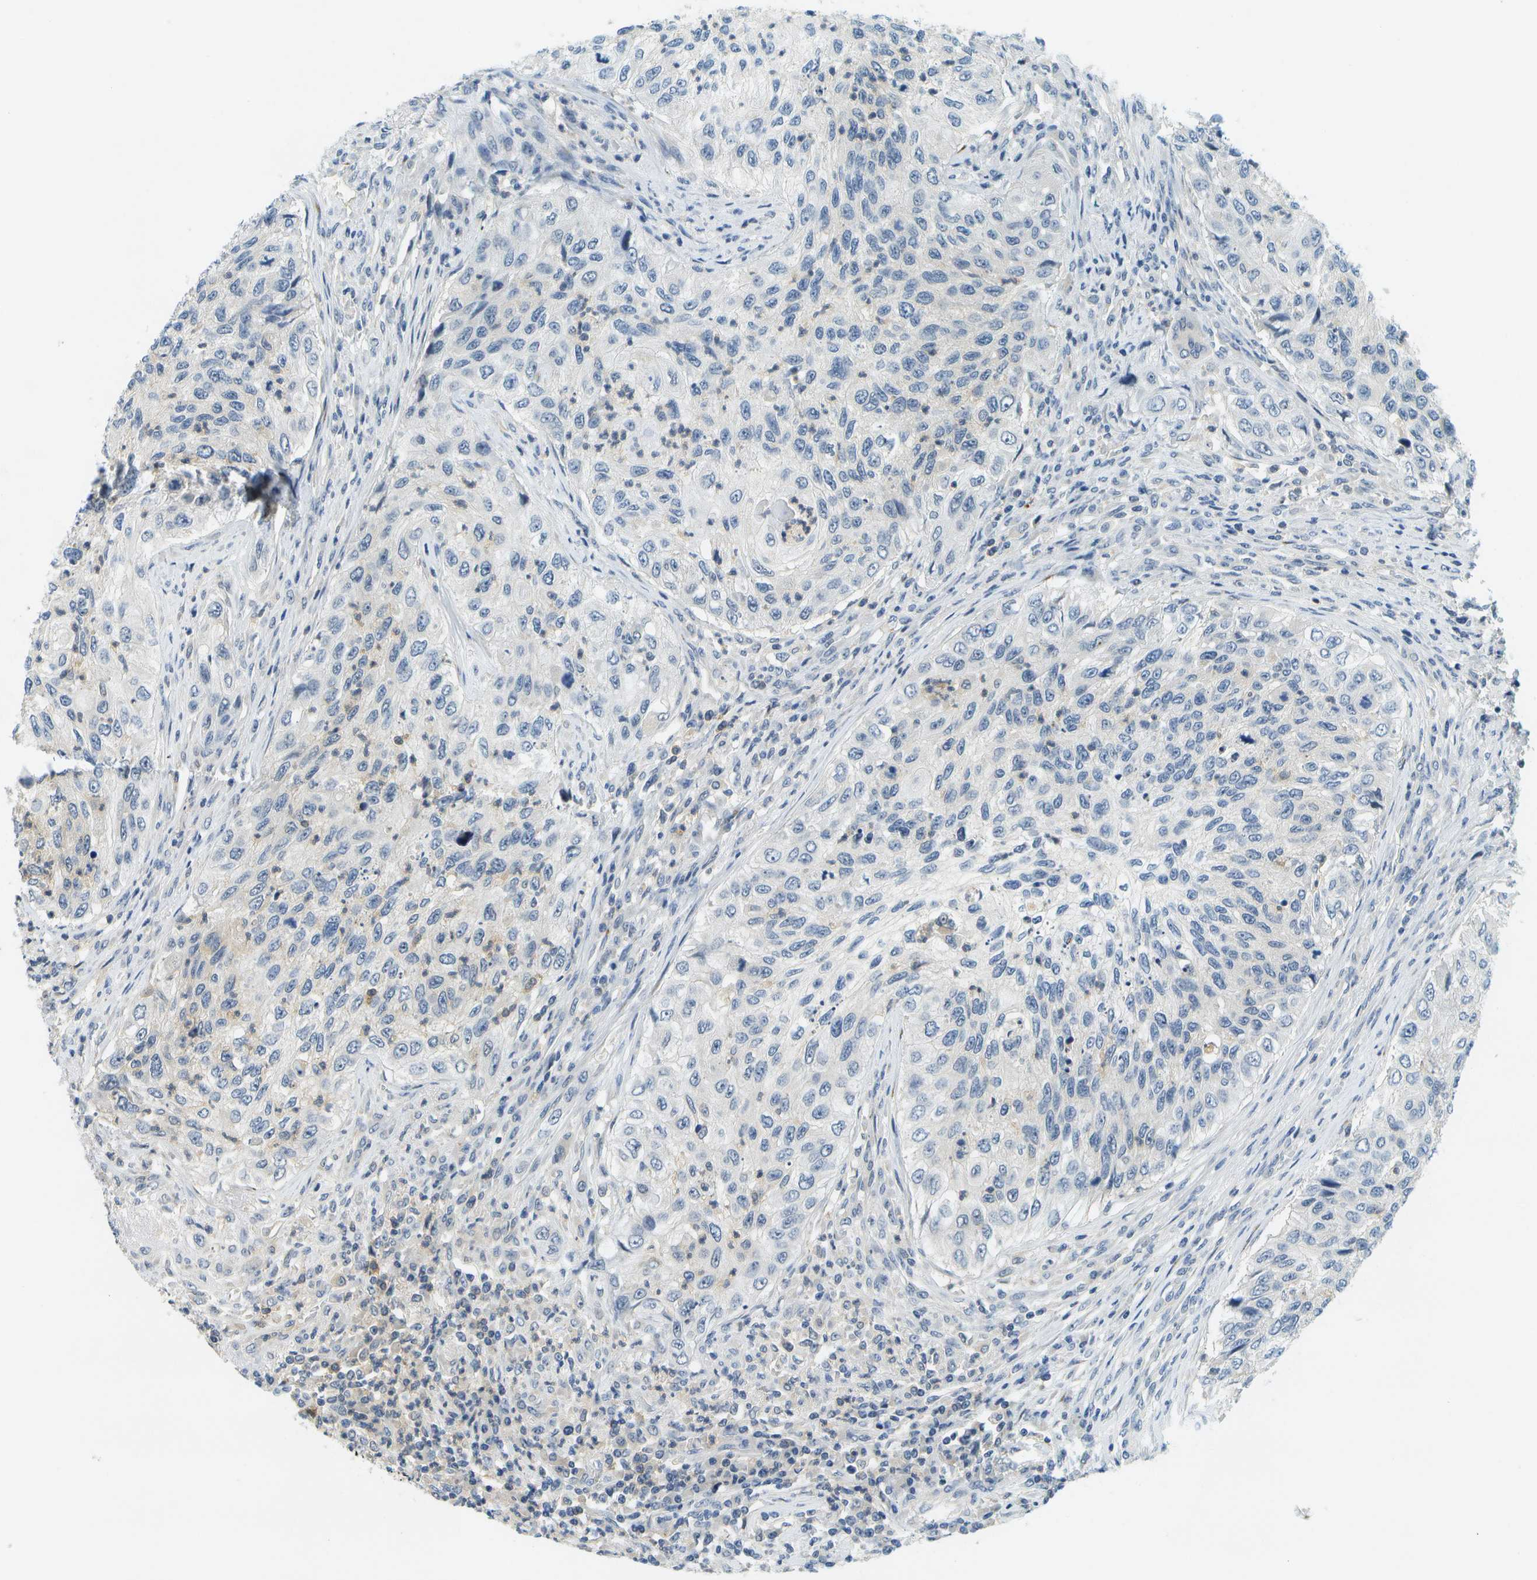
{"staining": {"intensity": "weak", "quantity": "<25%", "location": "cytoplasmic/membranous"}, "tissue": "urothelial cancer", "cell_type": "Tumor cells", "image_type": "cancer", "snomed": [{"axis": "morphology", "description": "Urothelial carcinoma, High grade"}, {"axis": "topography", "description": "Urinary bladder"}], "caption": "The photomicrograph exhibits no staining of tumor cells in high-grade urothelial carcinoma. (Stains: DAB immunohistochemistry with hematoxylin counter stain, Microscopy: brightfield microscopy at high magnification).", "gene": "RASGRP2", "patient": {"sex": "female", "age": 60}}